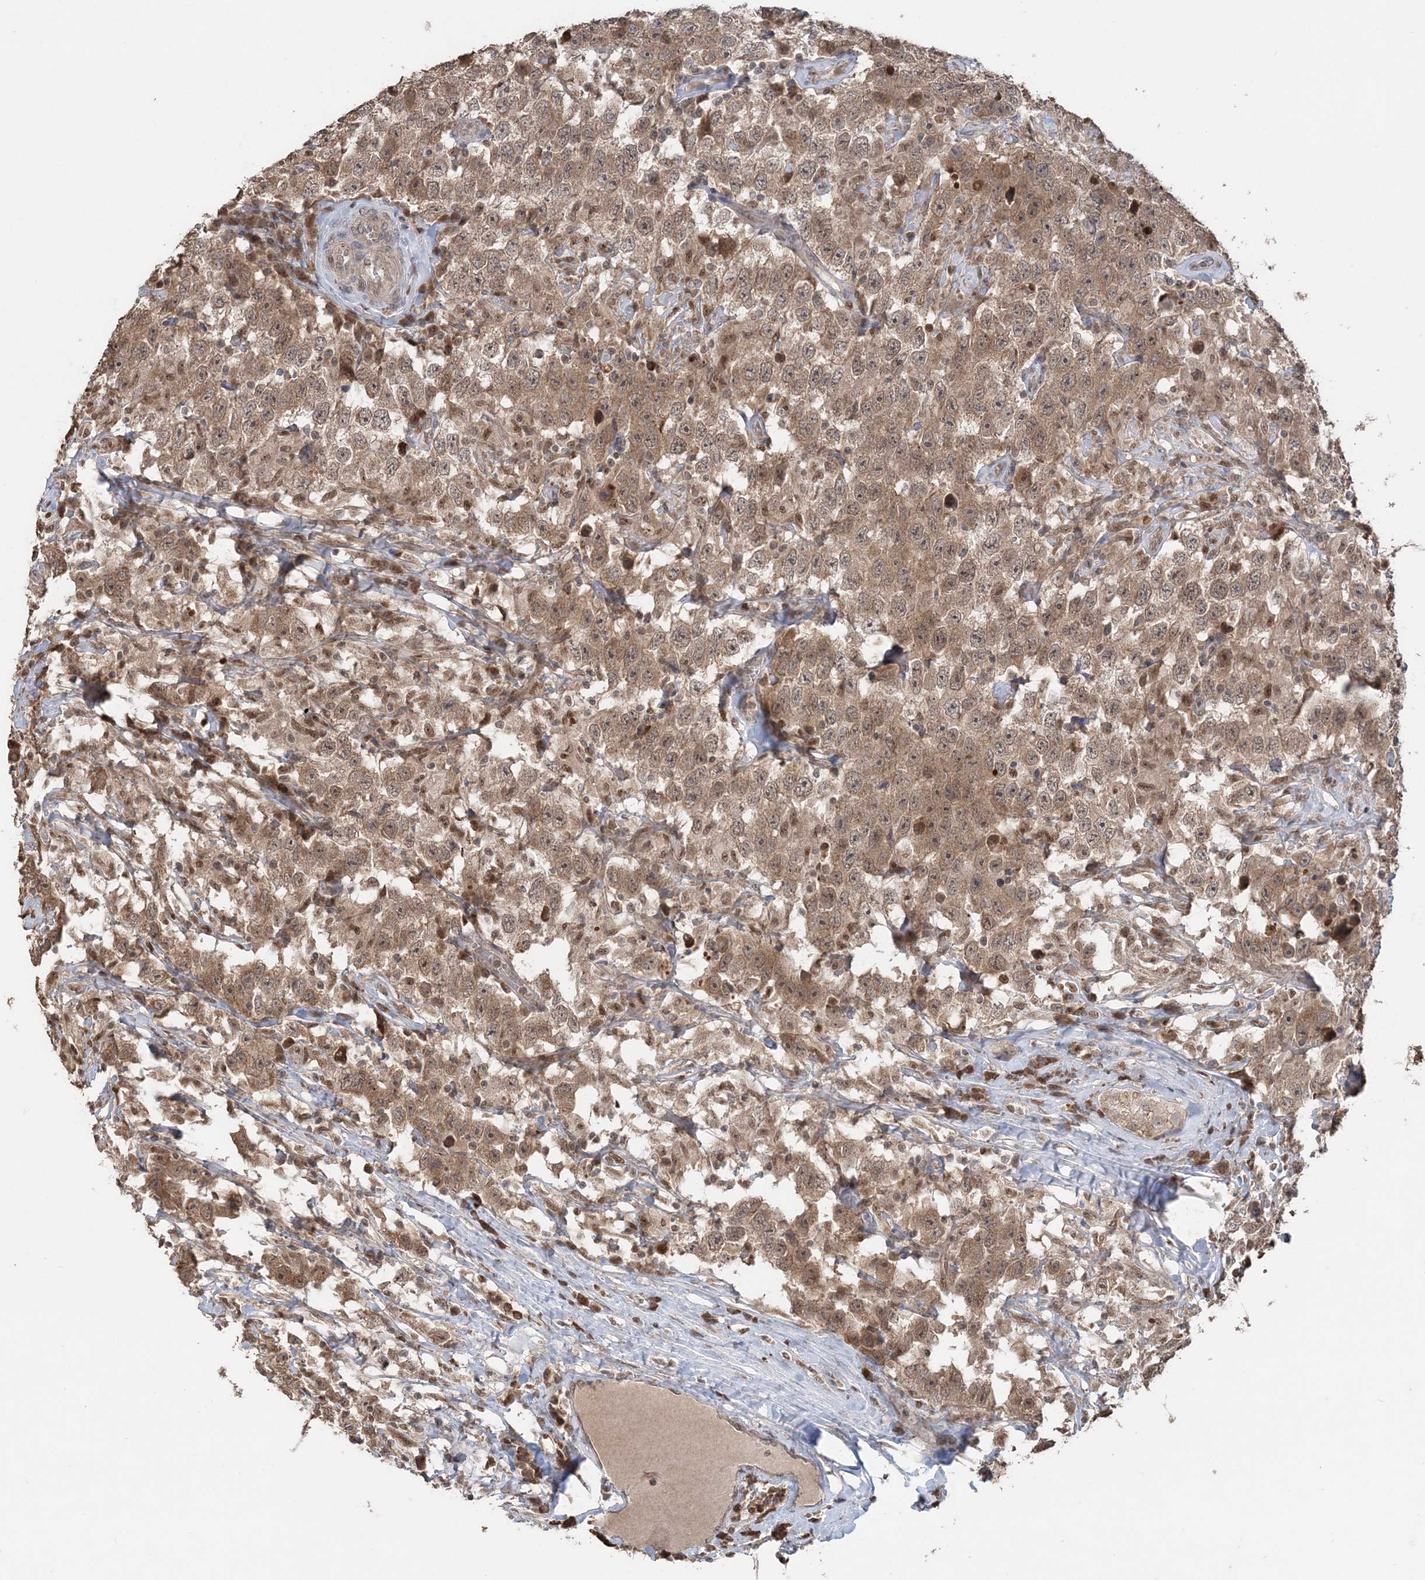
{"staining": {"intensity": "moderate", "quantity": ">75%", "location": "cytoplasmic/membranous,nuclear"}, "tissue": "testis cancer", "cell_type": "Tumor cells", "image_type": "cancer", "snomed": [{"axis": "morphology", "description": "Seminoma, NOS"}, {"axis": "topography", "description": "Testis"}], "caption": "An IHC micrograph of neoplastic tissue is shown. Protein staining in brown highlights moderate cytoplasmic/membranous and nuclear positivity in testis cancer within tumor cells. The staining was performed using DAB (3,3'-diaminobenzidine), with brown indicating positive protein expression. Nuclei are stained blue with hematoxylin.", "gene": "SLU7", "patient": {"sex": "male", "age": 41}}